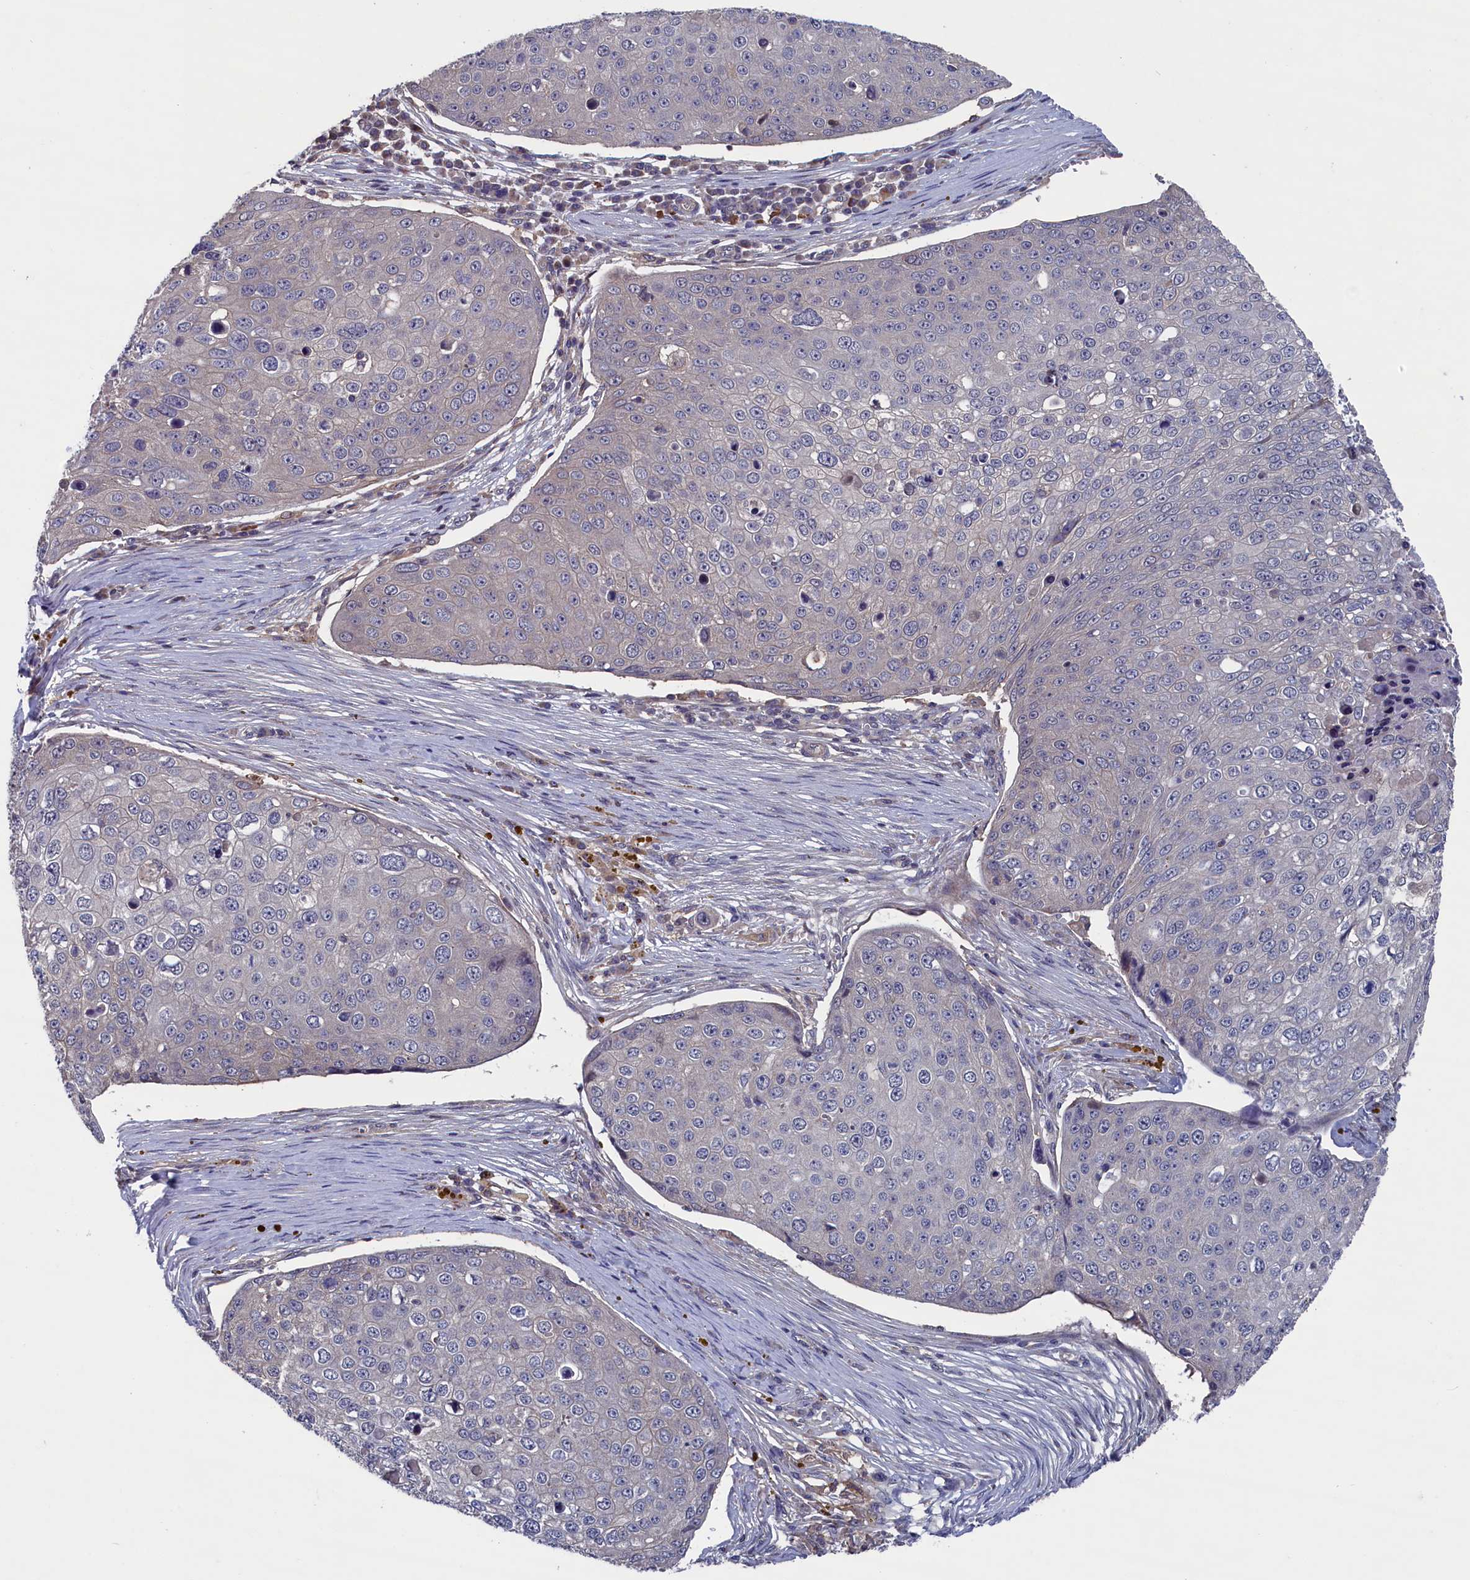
{"staining": {"intensity": "negative", "quantity": "none", "location": "none"}, "tissue": "skin cancer", "cell_type": "Tumor cells", "image_type": "cancer", "snomed": [{"axis": "morphology", "description": "Squamous cell carcinoma, NOS"}, {"axis": "topography", "description": "Skin"}], "caption": "Skin cancer (squamous cell carcinoma) was stained to show a protein in brown. There is no significant expression in tumor cells.", "gene": "SPATA13", "patient": {"sex": "male", "age": 71}}